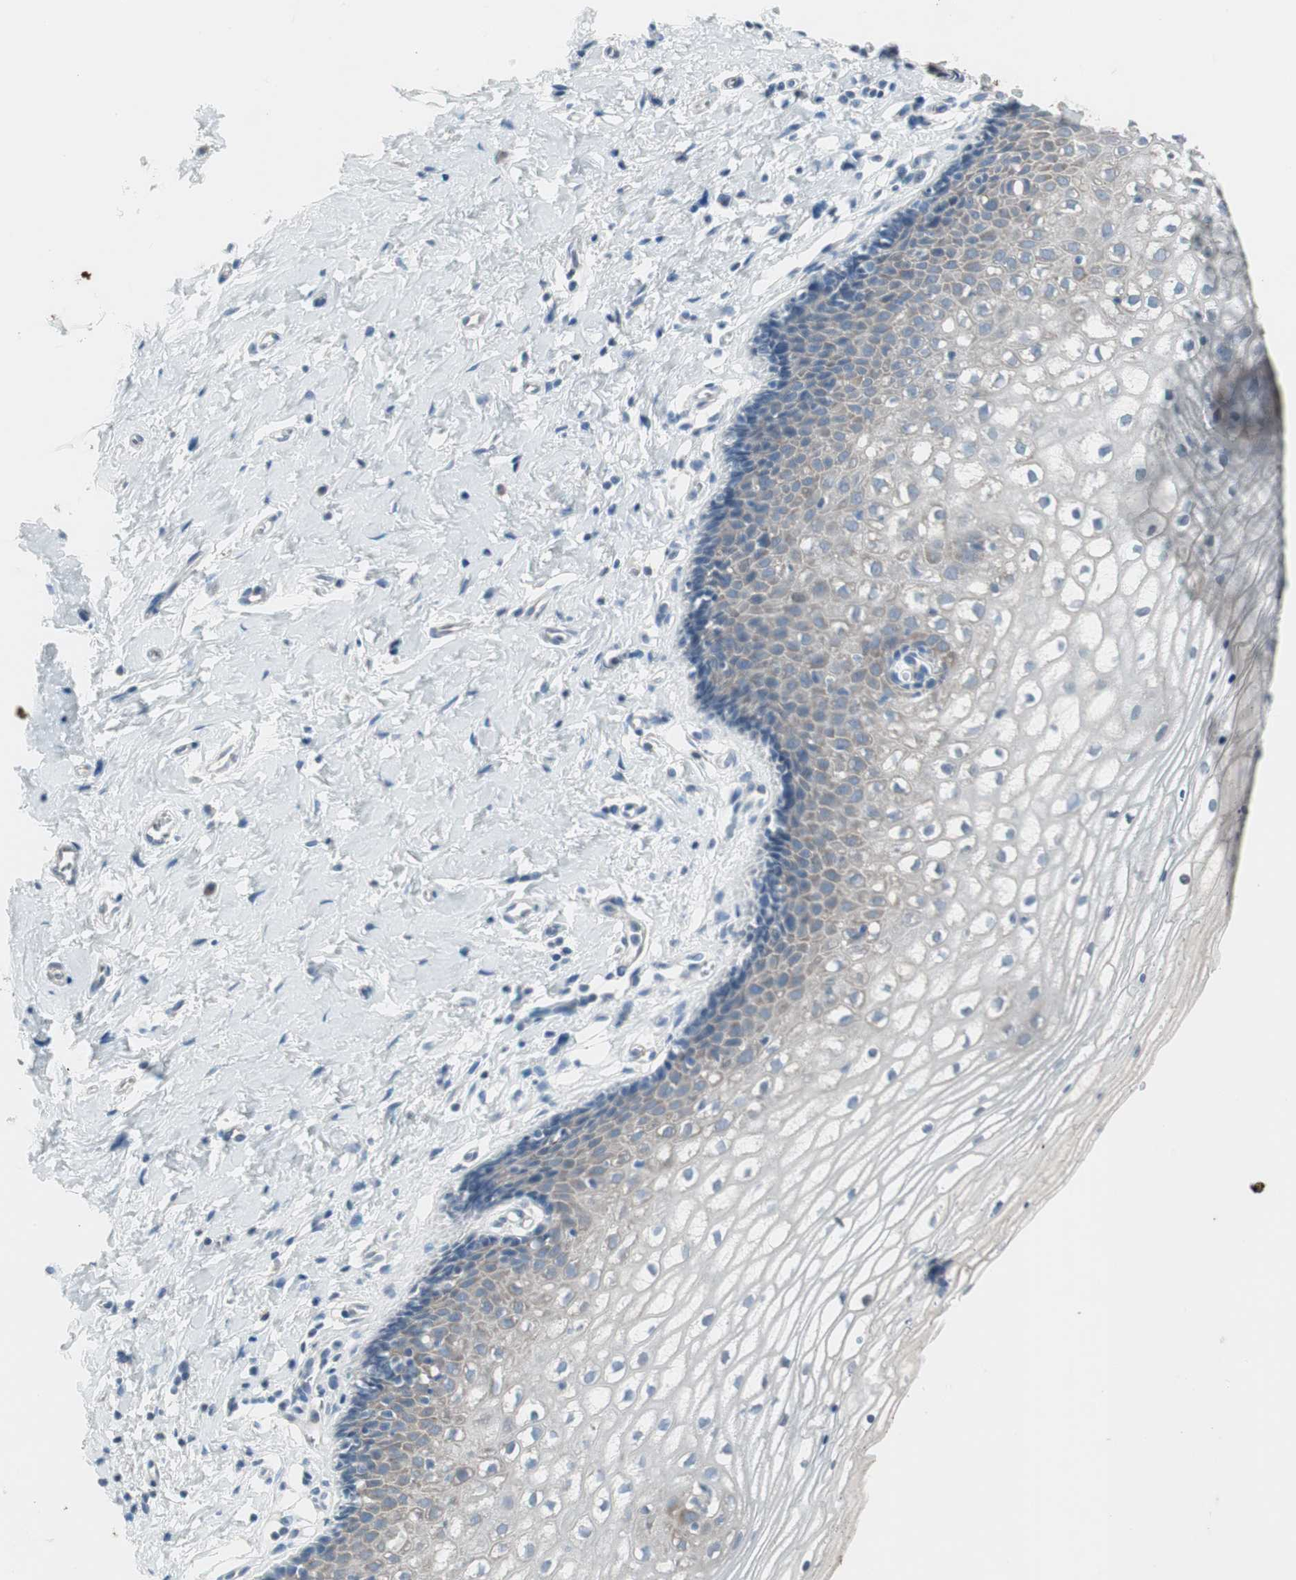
{"staining": {"intensity": "negative", "quantity": "none", "location": "none"}, "tissue": "vagina", "cell_type": "Squamous epithelial cells", "image_type": "normal", "snomed": [{"axis": "morphology", "description": "Normal tissue, NOS"}, {"axis": "topography", "description": "Soft tissue"}, {"axis": "topography", "description": "Vagina"}], "caption": "Human vagina stained for a protein using immunohistochemistry reveals no expression in squamous epithelial cells.", "gene": "PIGR", "patient": {"sex": "female", "age": 61}}